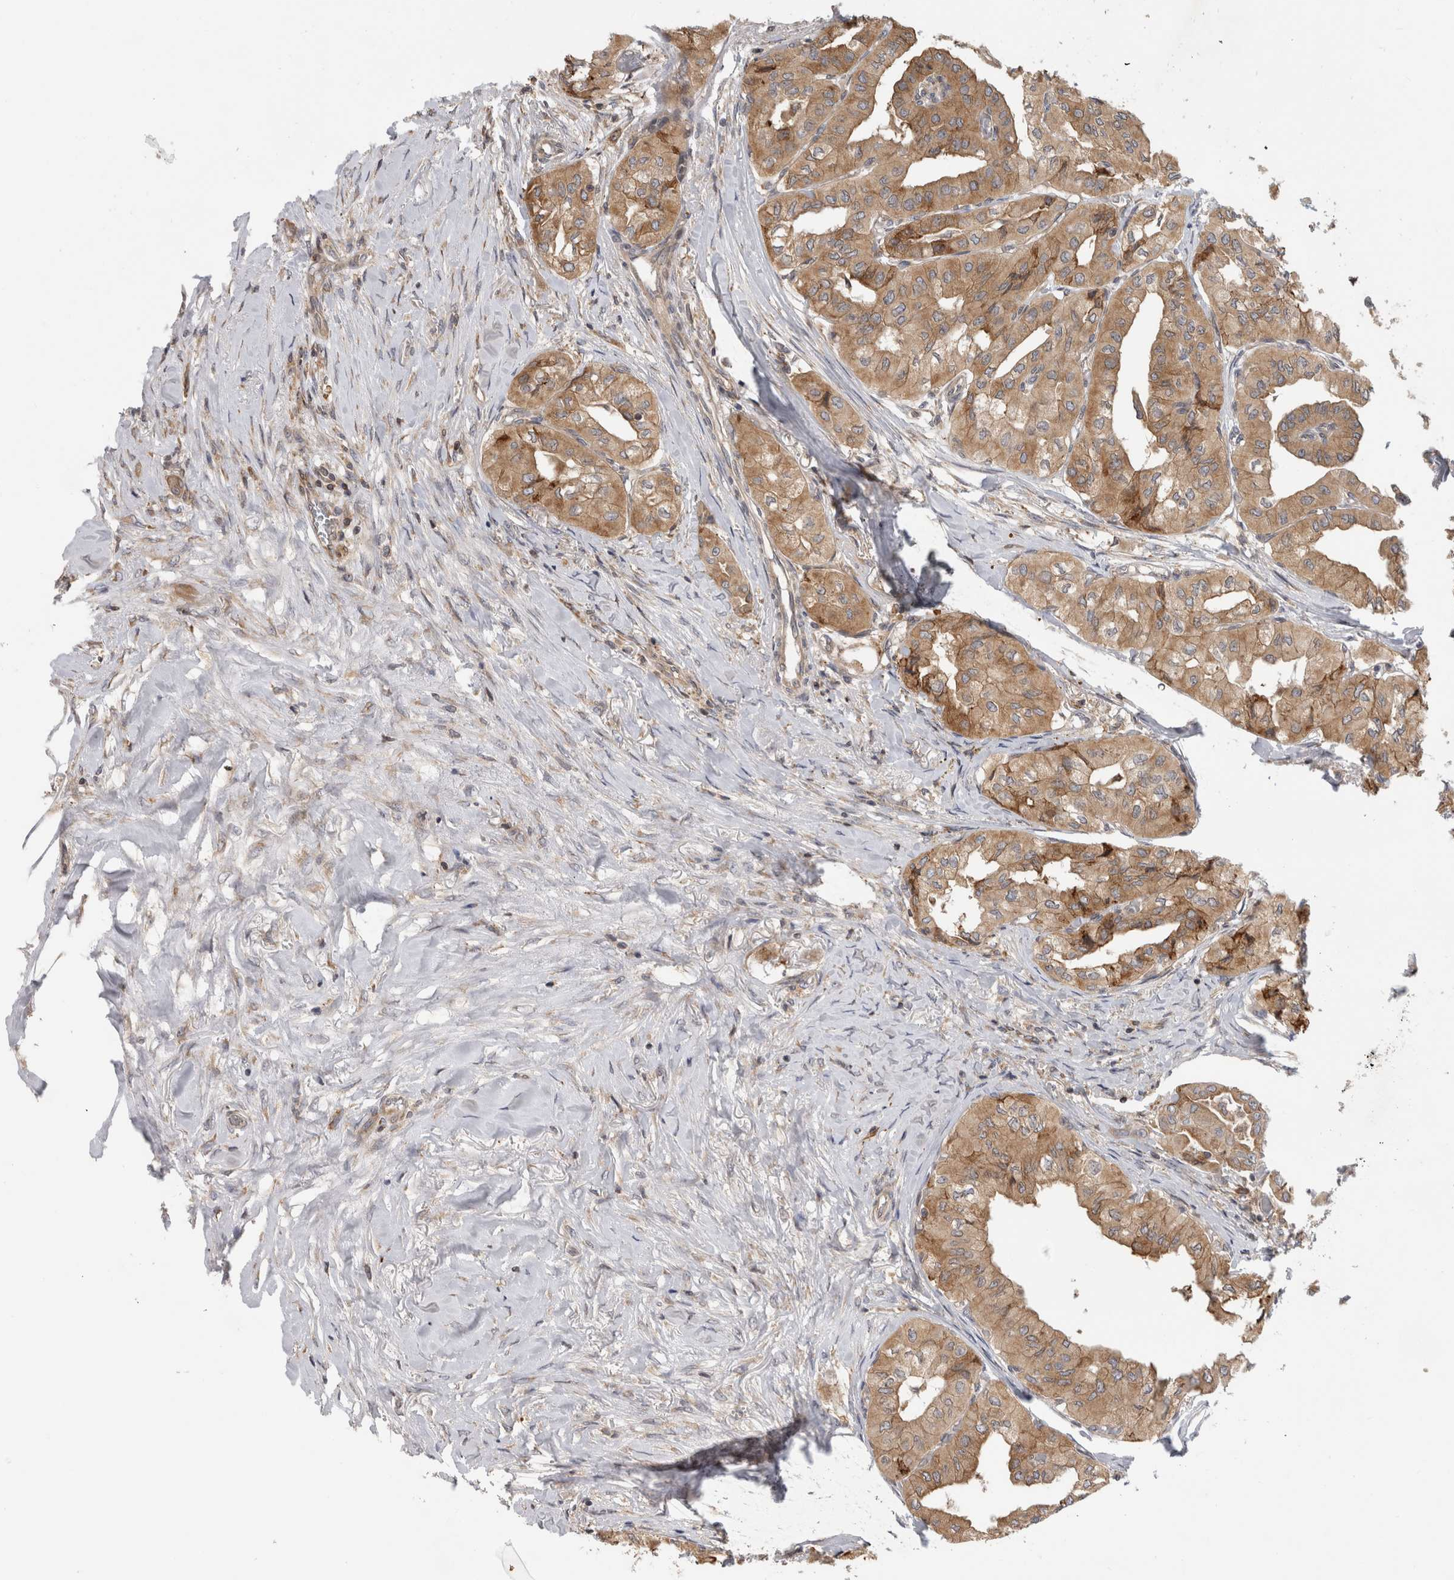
{"staining": {"intensity": "moderate", "quantity": ">75%", "location": "cytoplasmic/membranous"}, "tissue": "thyroid cancer", "cell_type": "Tumor cells", "image_type": "cancer", "snomed": [{"axis": "morphology", "description": "Papillary adenocarcinoma, NOS"}, {"axis": "topography", "description": "Thyroid gland"}], "caption": "This histopathology image reveals thyroid cancer (papillary adenocarcinoma) stained with IHC to label a protein in brown. The cytoplasmic/membranous of tumor cells show moderate positivity for the protein. Nuclei are counter-stained blue.", "gene": "PARP6", "patient": {"sex": "female", "age": 59}}